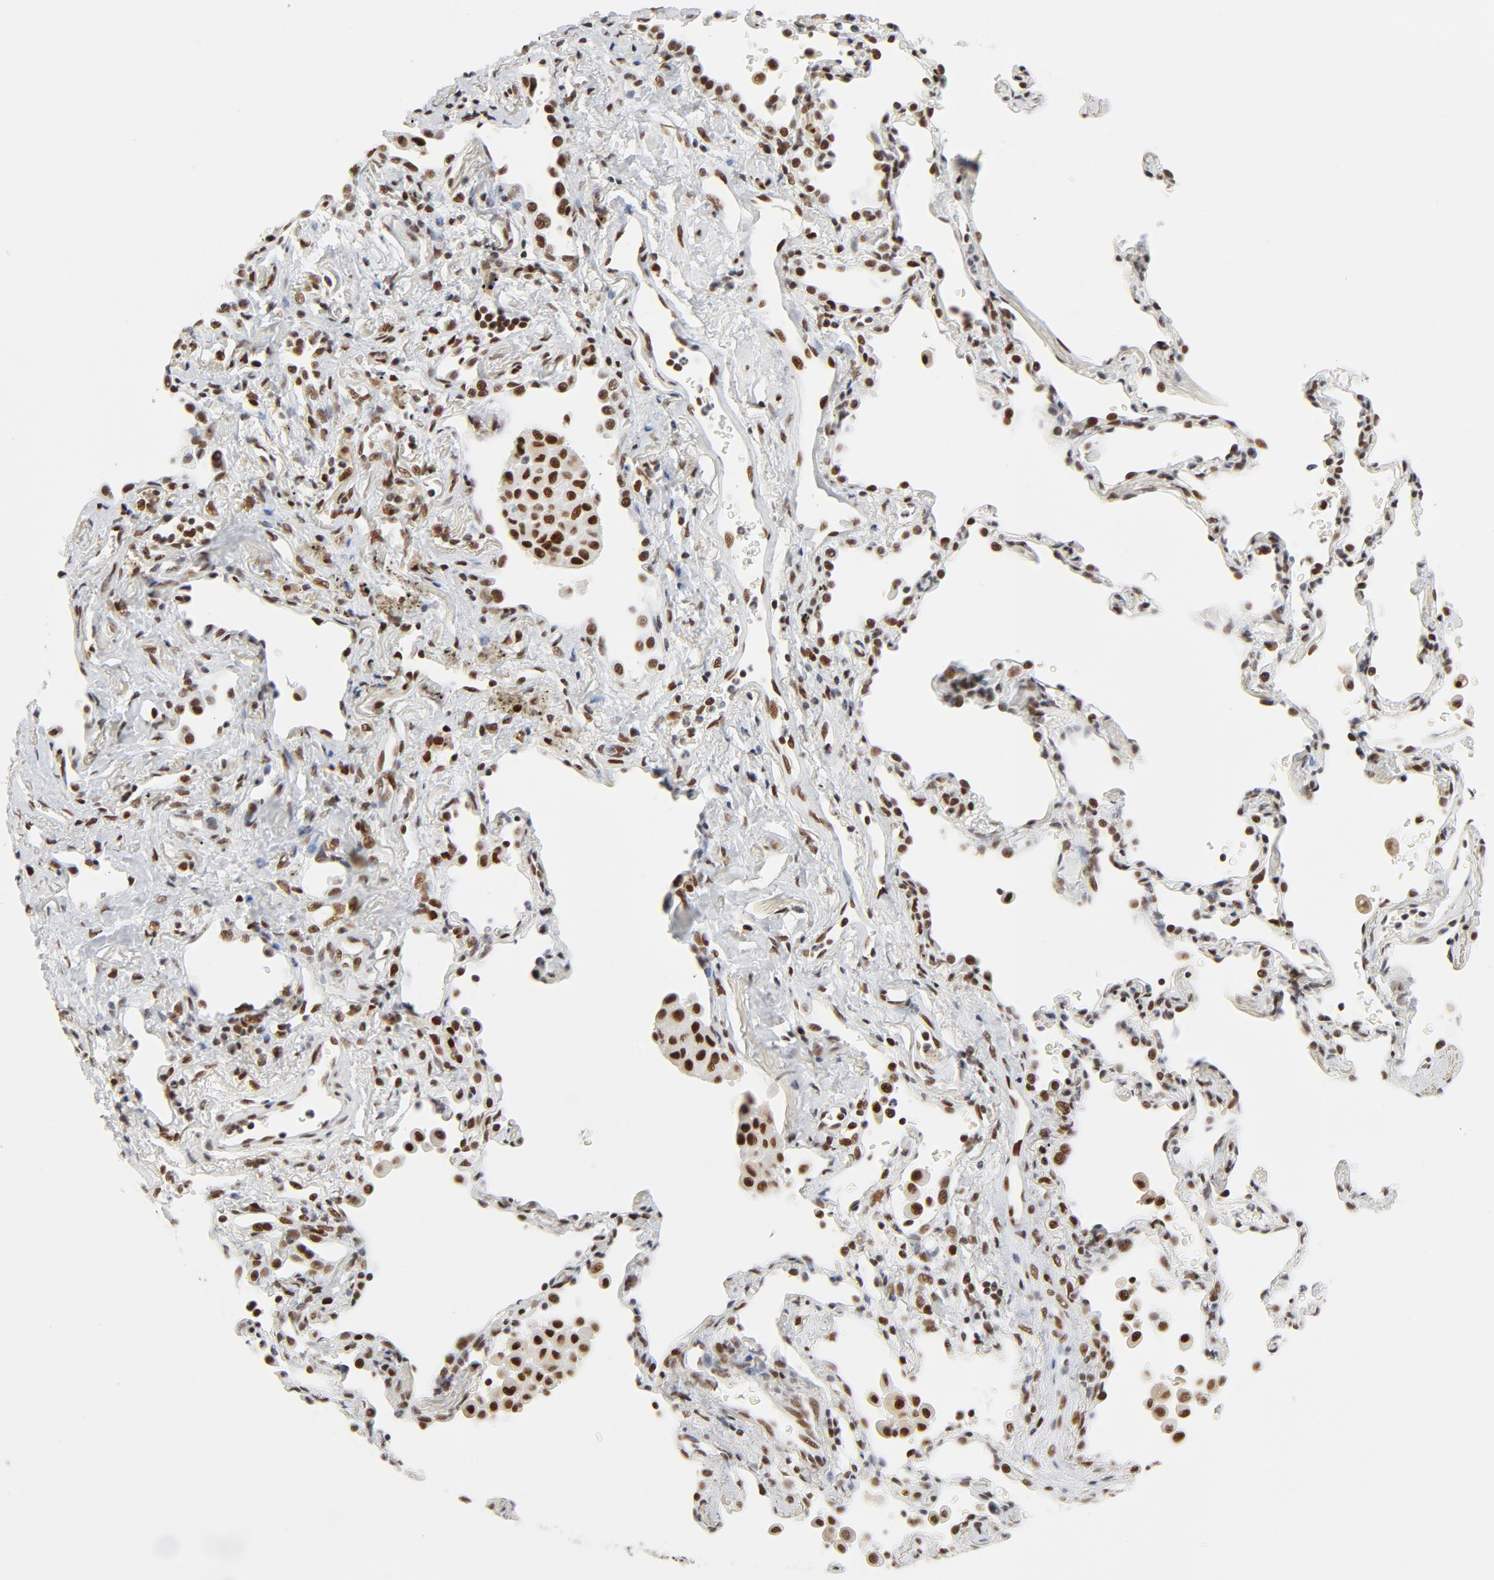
{"staining": {"intensity": "moderate", "quantity": ">75%", "location": "nuclear"}, "tissue": "lung cancer", "cell_type": "Tumor cells", "image_type": "cancer", "snomed": [{"axis": "morphology", "description": "Squamous cell carcinoma, NOS"}, {"axis": "topography", "description": "Lung"}], "caption": "Moderate nuclear protein positivity is appreciated in about >75% of tumor cells in lung cancer (squamous cell carcinoma).", "gene": "GTF2H1", "patient": {"sex": "female", "age": 67}}